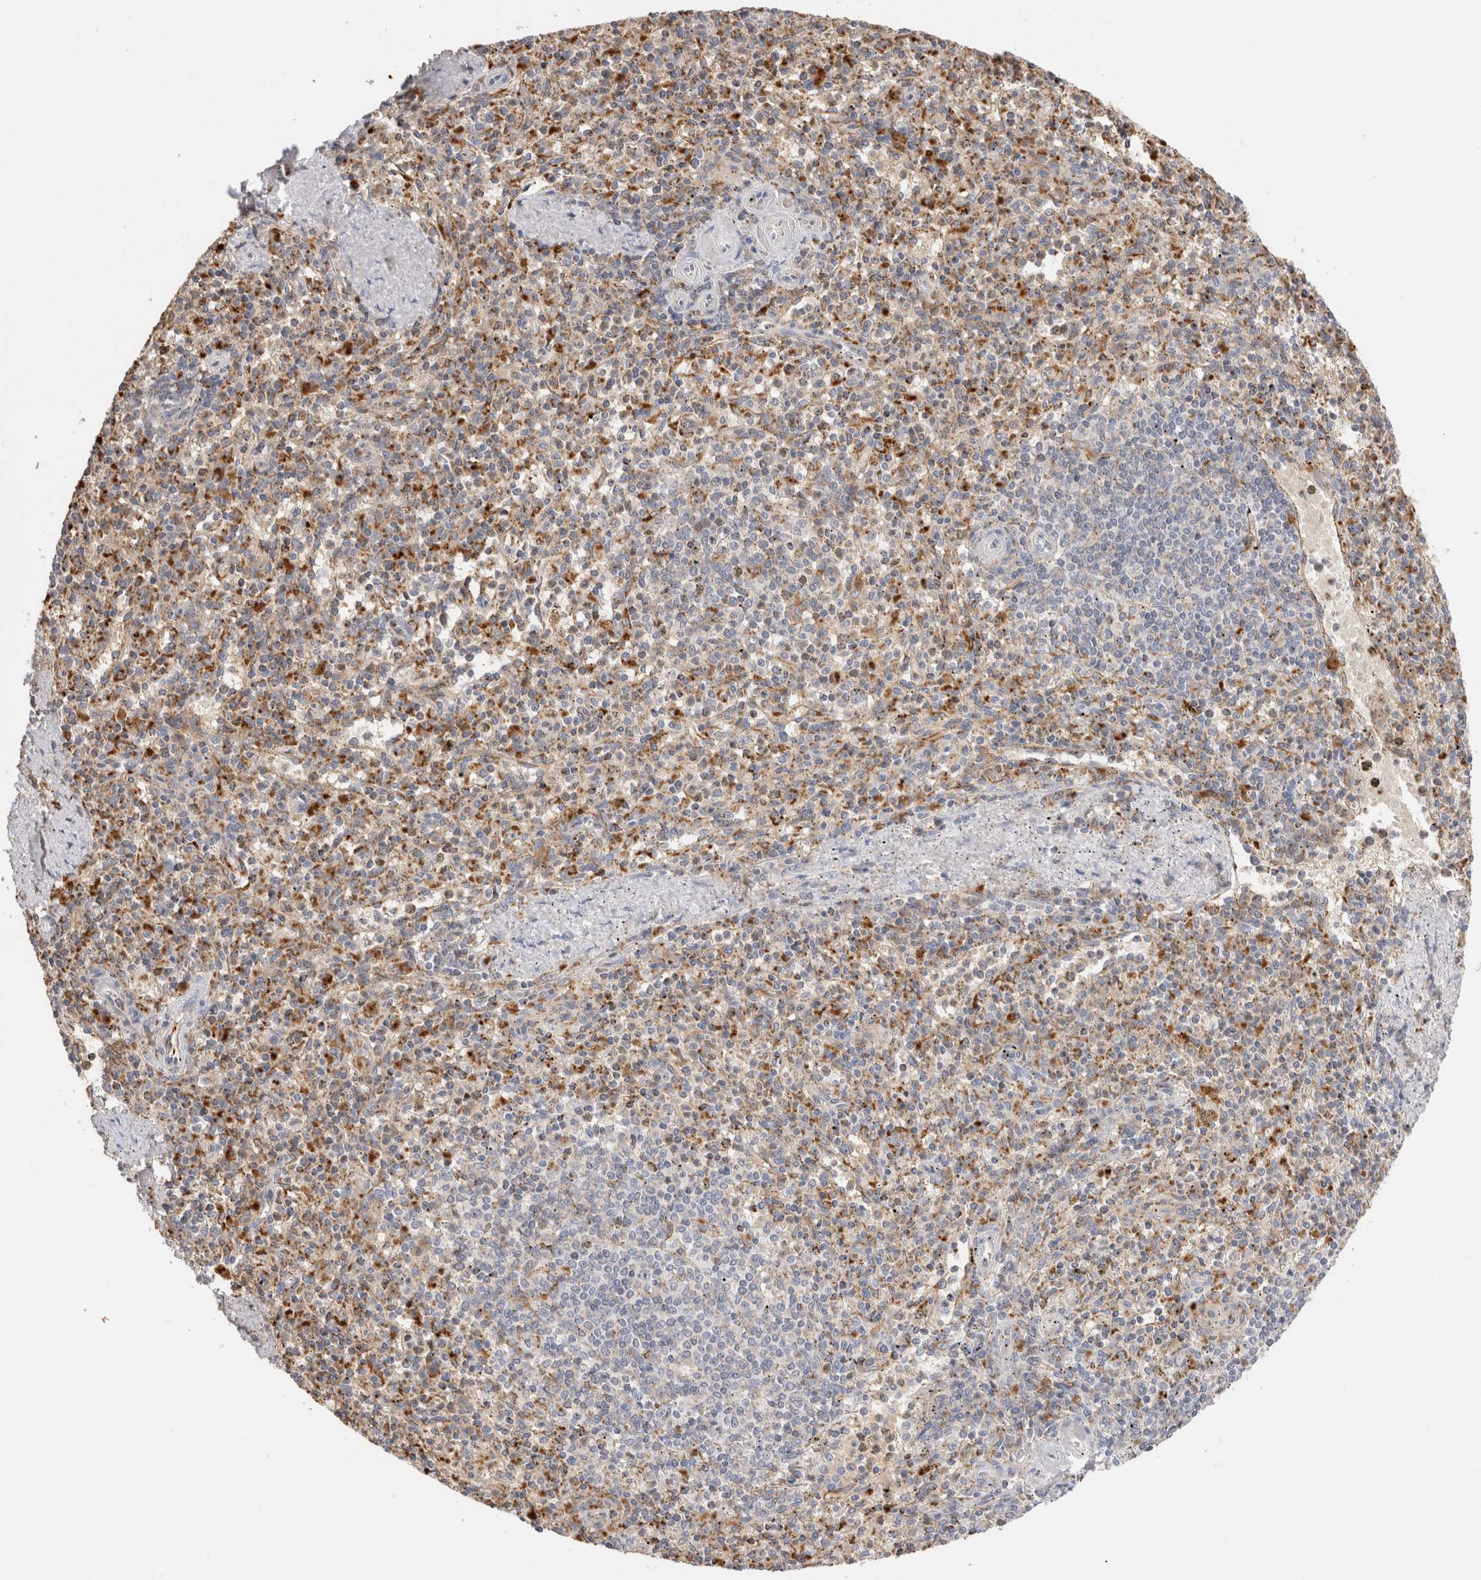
{"staining": {"intensity": "moderate", "quantity": "25%-75%", "location": "cytoplasmic/membranous"}, "tissue": "spleen", "cell_type": "Cells in red pulp", "image_type": "normal", "snomed": [{"axis": "morphology", "description": "Normal tissue, NOS"}, {"axis": "topography", "description": "Spleen"}], "caption": "The micrograph demonstrates staining of benign spleen, revealing moderate cytoplasmic/membranous protein positivity (brown color) within cells in red pulp.", "gene": "GNS", "patient": {"sex": "male", "age": 72}}